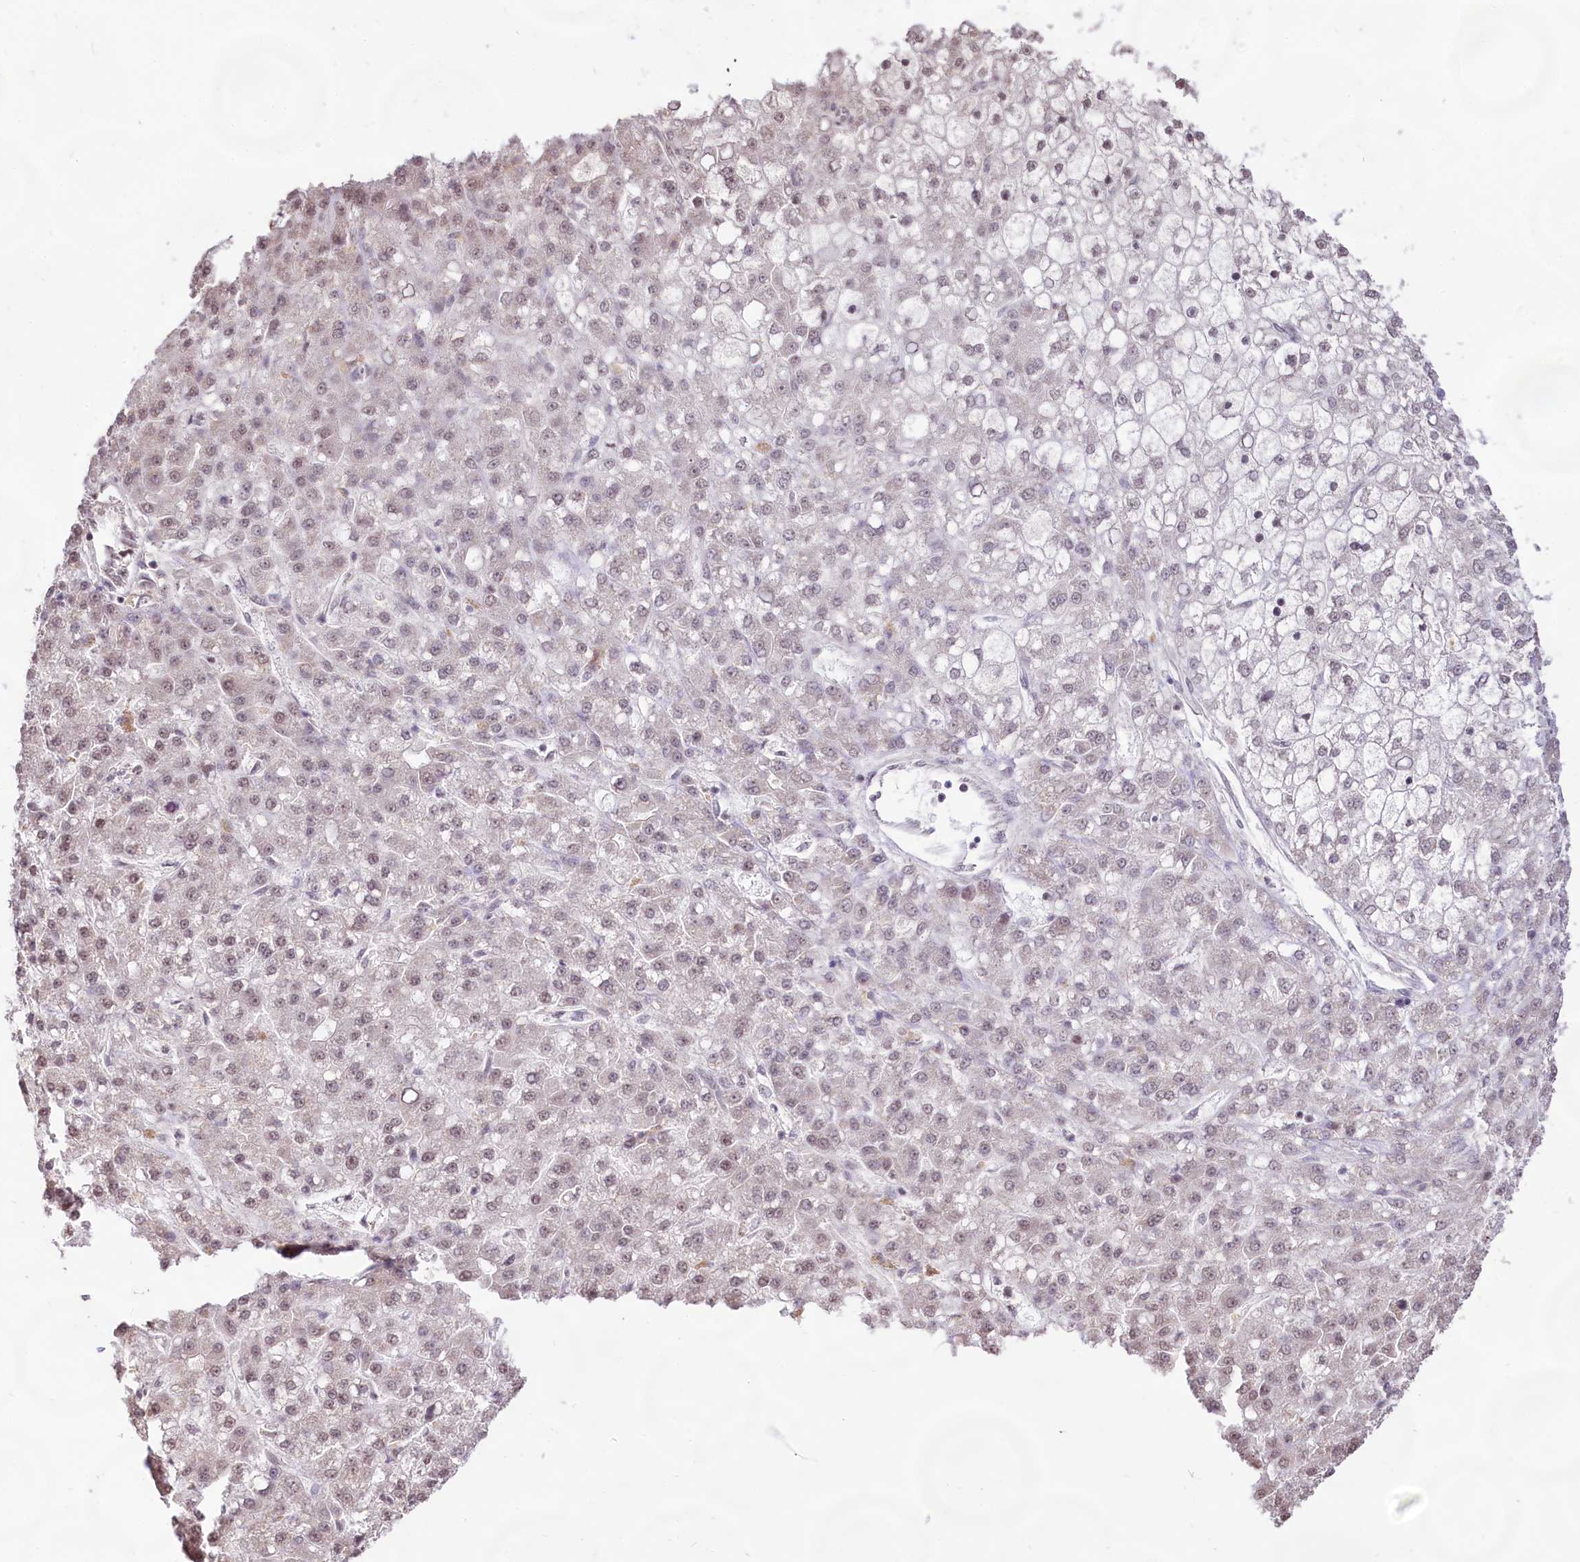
{"staining": {"intensity": "weak", "quantity": "25%-75%", "location": "nuclear"}, "tissue": "liver cancer", "cell_type": "Tumor cells", "image_type": "cancer", "snomed": [{"axis": "morphology", "description": "Carcinoma, Hepatocellular, NOS"}, {"axis": "topography", "description": "Liver"}], "caption": "Immunohistochemical staining of liver cancer demonstrates low levels of weak nuclear protein expression in about 25%-75% of tumor cells.", "gene": "HIRA", "patient": {"sex": "male", "age": 67}}